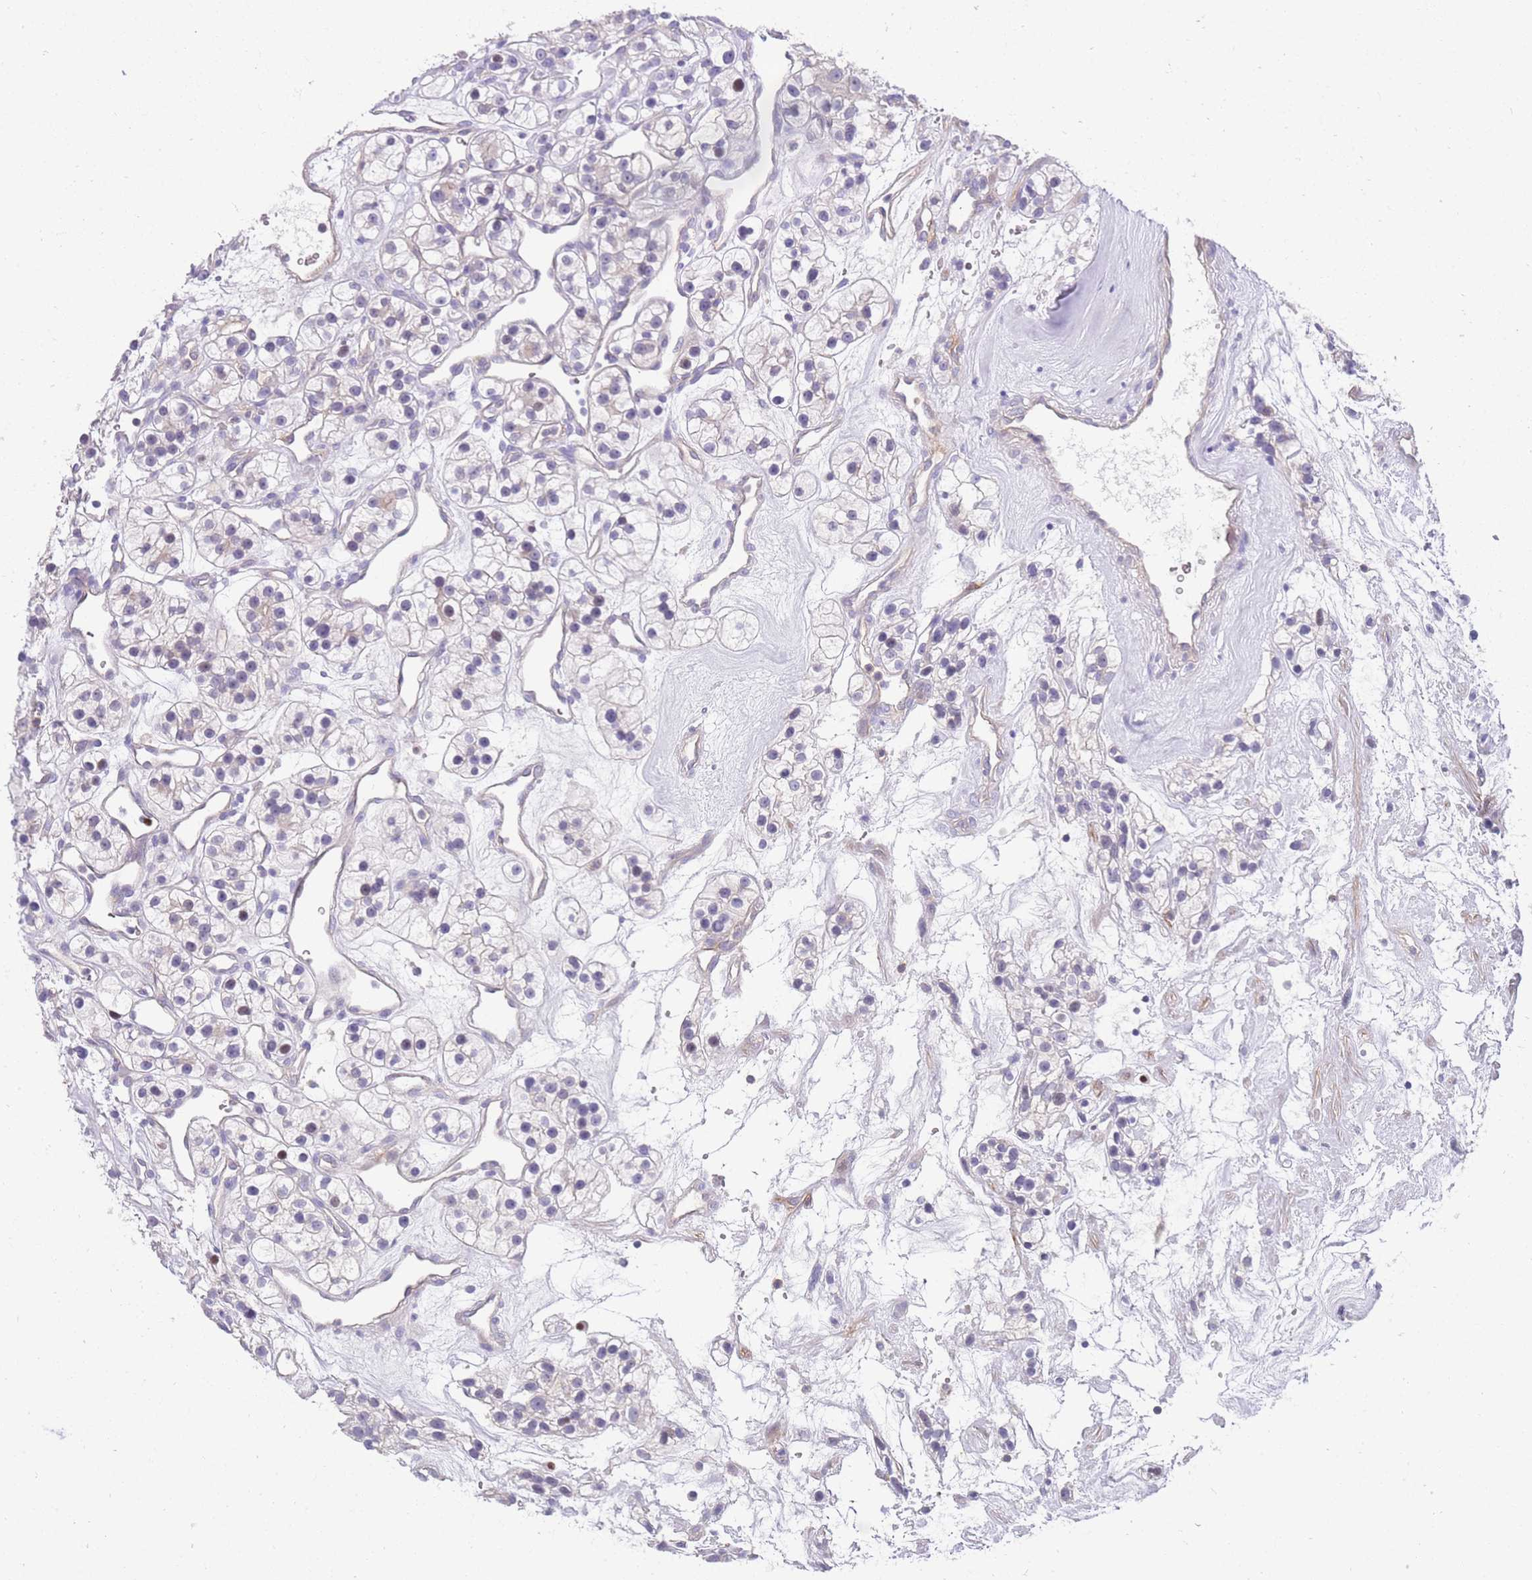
{"staining": {"intensity": "negative", "quantity": "none", "location": "none"}, "tissue": "renal cancer", "cell_type": "Tumor cells", "image_type": "cancer", "snomed": [{"axis": "morphology", "description": "Adenocarcinoma, NOS"}, {"axis": "topography", "description": "Kidney"}], "caption": "IHC of human renal cancer (adenocarcinoma) shows no positivity in tumor cells.", "gene": "STK25", "patient": {"sex": "female", "age": 57}}